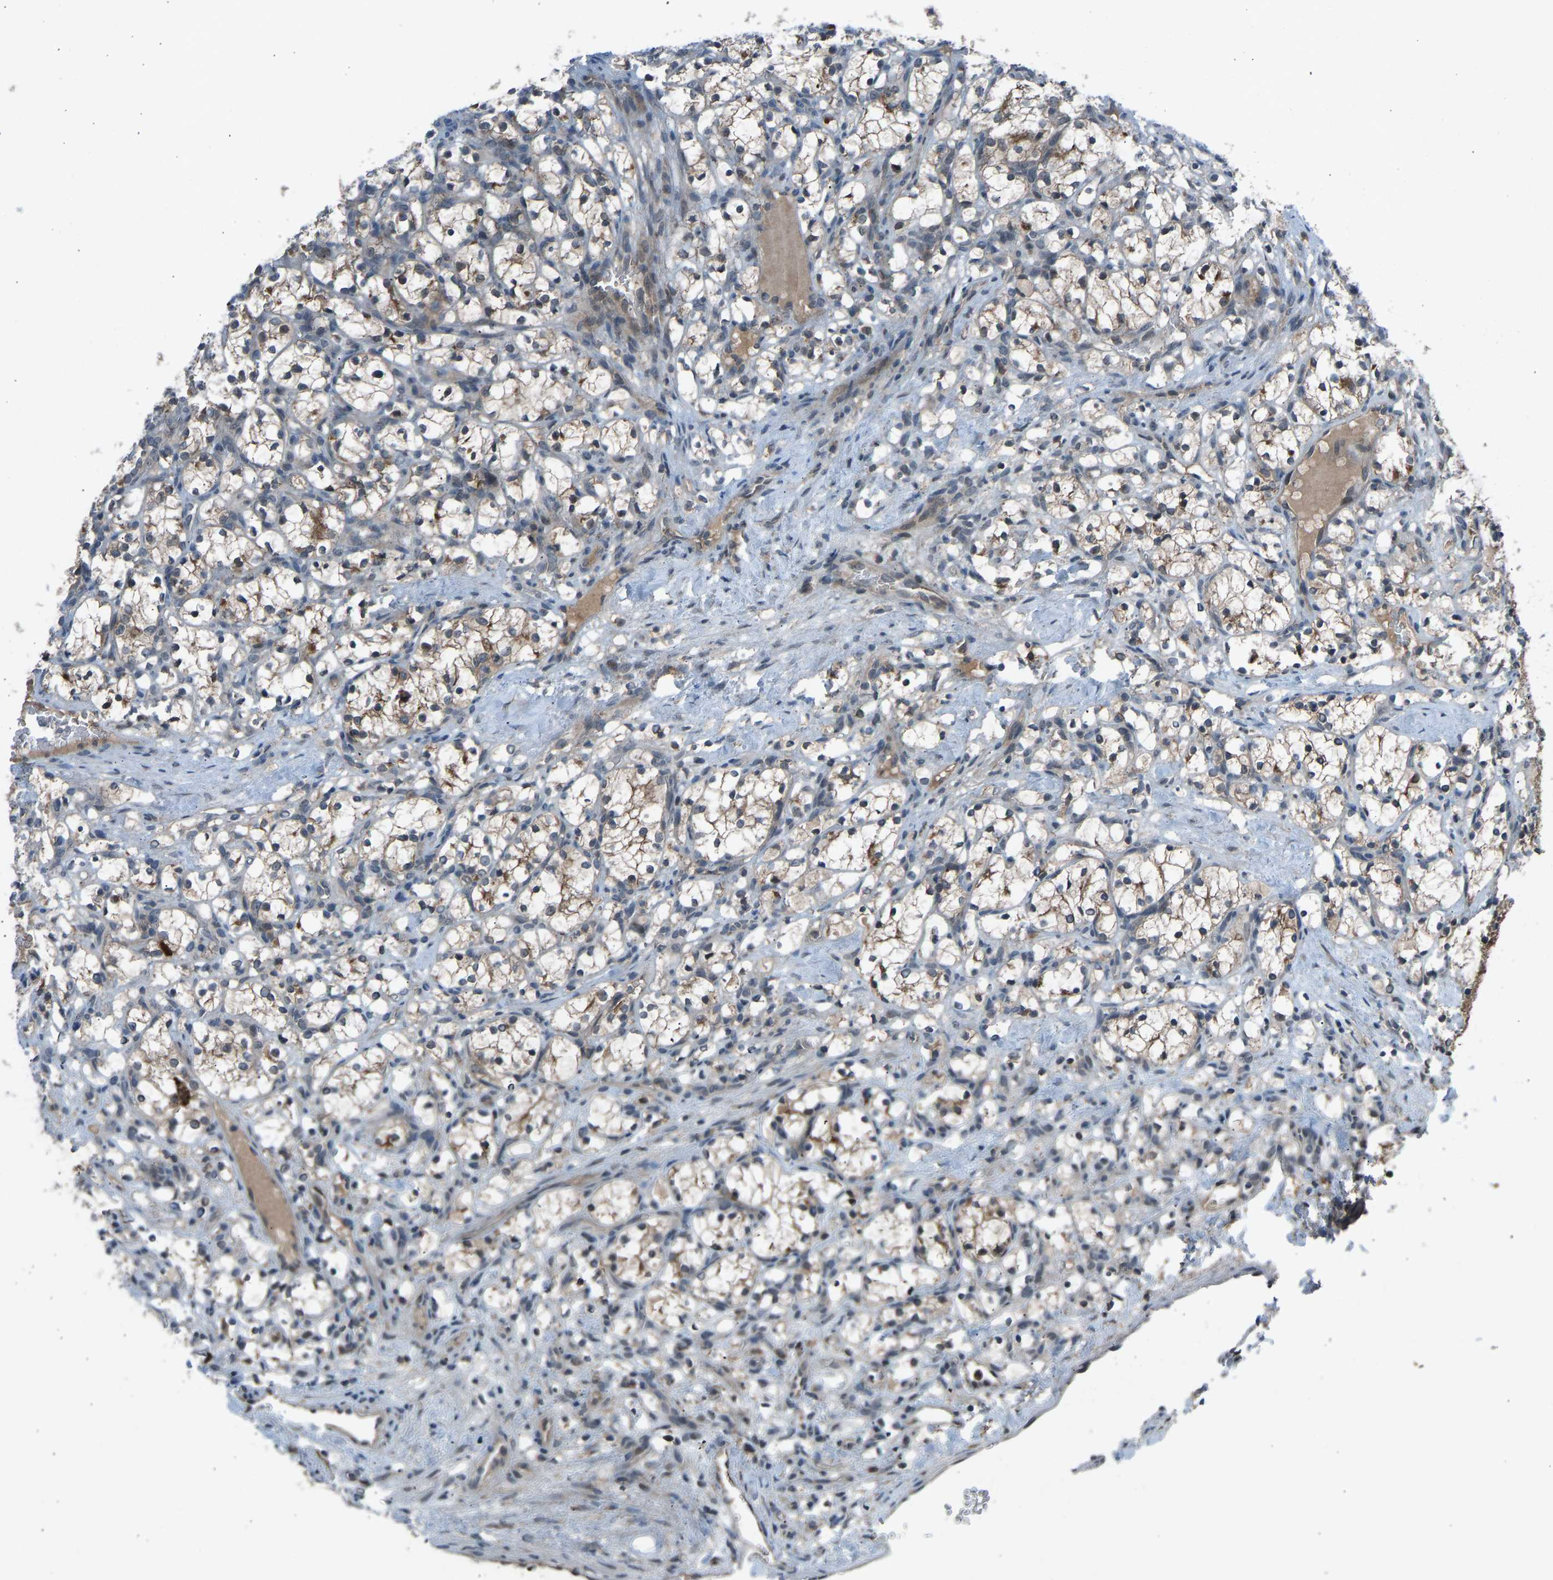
{"staining": {"intensity": "weak", "quantity": ">75%", "location": "cytoplasmic/membranous"}, "tissue": "renal cancer", "cell_type": "Tumor cells", "image_type": "cancer", "snomed": [{"axis": "morphology", "description": "Adenocarcinoma, NOS"}, {"axis": "topography", "description": "Kidney"}], "caption": "IHC image of neoplastic tissue: renal cancer (adenocarcinoma) stained using immunohistochemistry (IHC) displays low levels of weak protein expression localized specifically in the cytoplasmic/membranous of tumor cells, appearing as a cytoplasmic/membranous brown color.", "gene": "SLC43A1", "patient": {"sex": "female", "age": 69}}